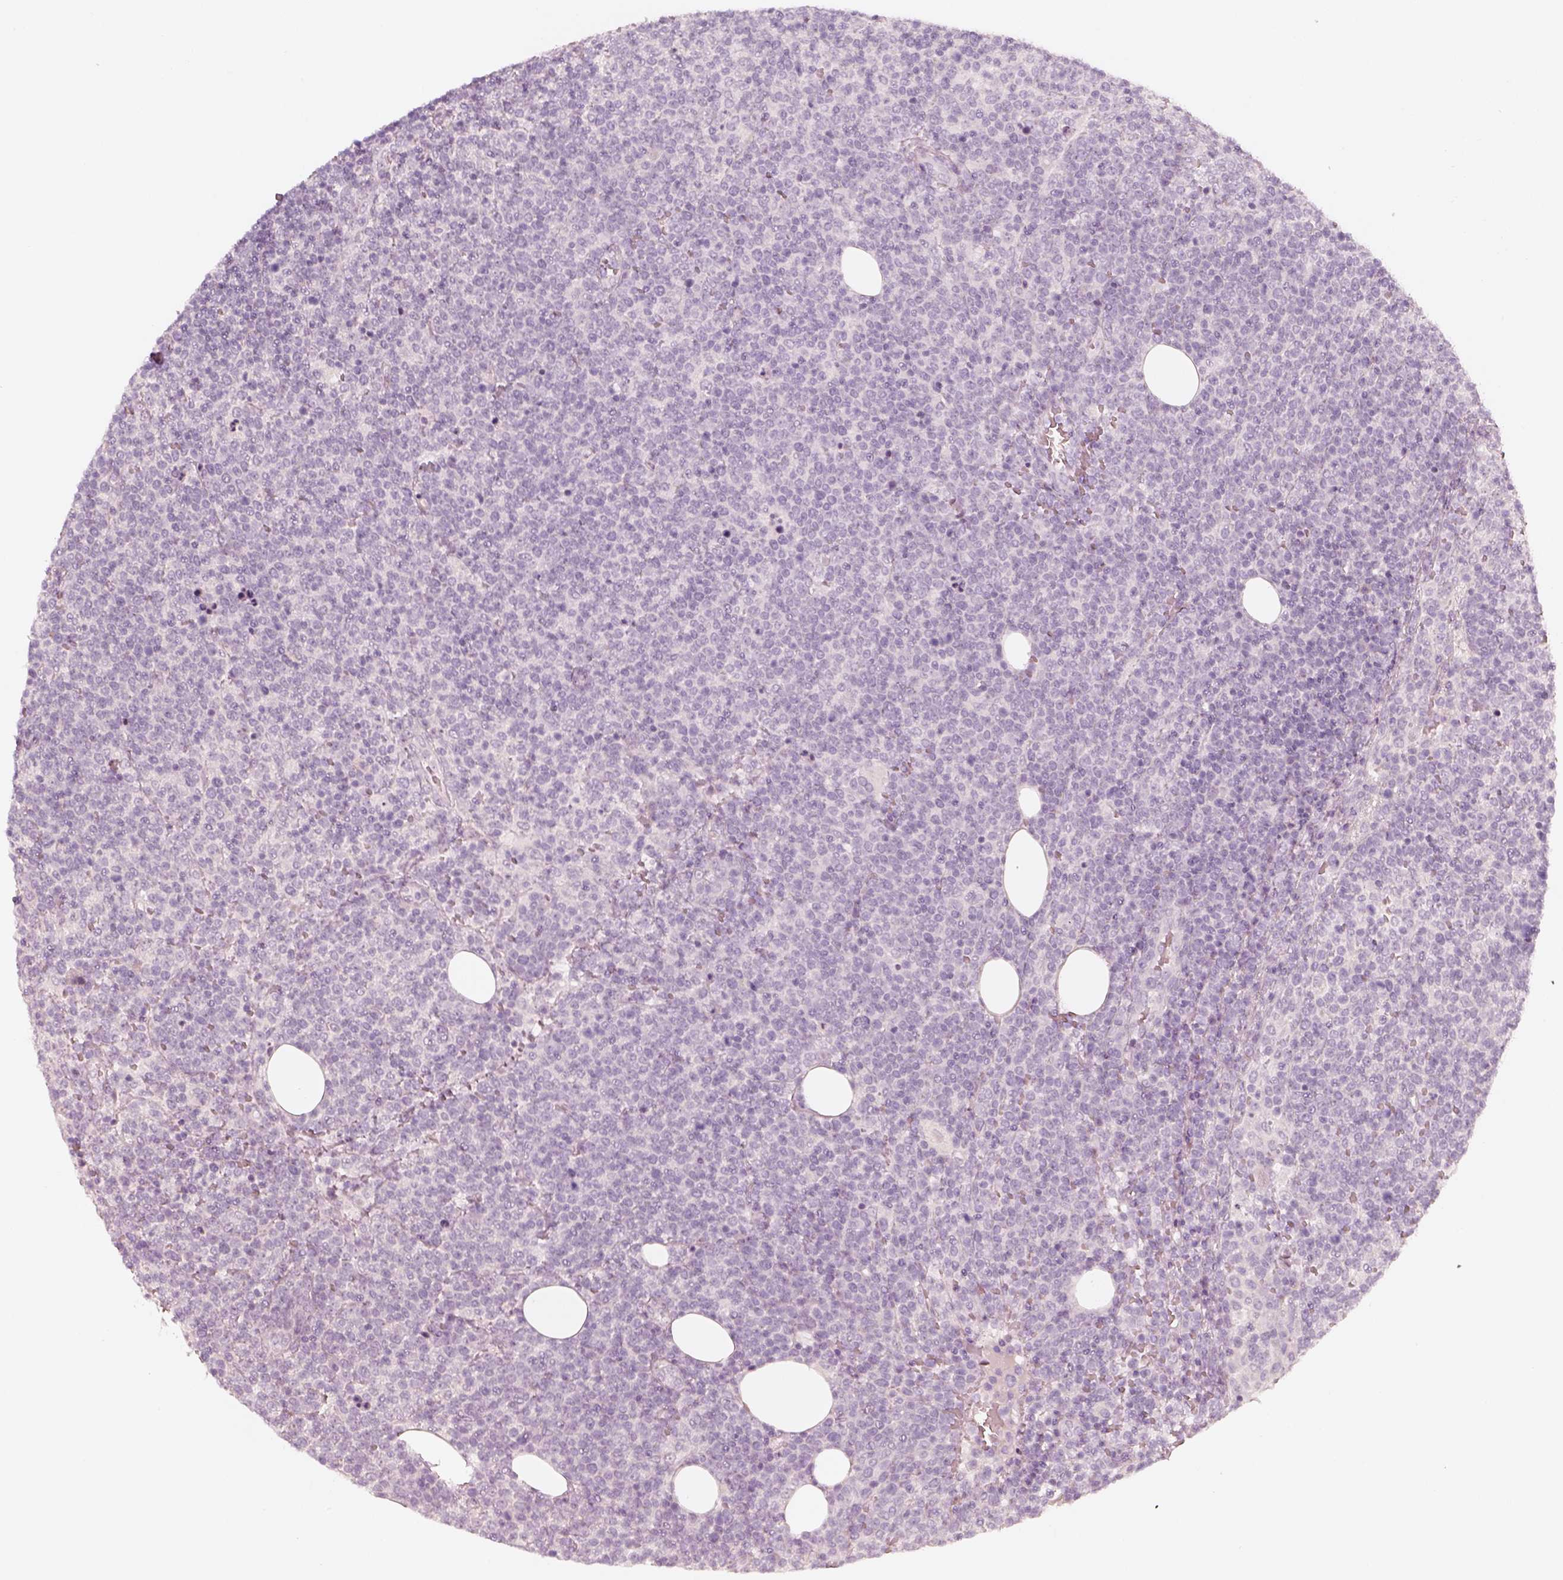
{"staining": {"intensity": "negative", "quantity": "none", "location": "none"}, "tissue": "lymphoma", "cell_type": "Tumor cells", "image_type": "cancer", "snomed": [{"axis": "morphology", "description": "Malignant lymphoma, non-Hodgkin's type, High grade"}, {"axis": "topography", "description": "Lymph node"}], "caption": "This is an IHC image of high-grade malignant lymphoma, non-Hodgkin's type. There is no positivity in tumor cells.", "gene": "KRT82", "patient": {"sex": "male", "age": 61}}